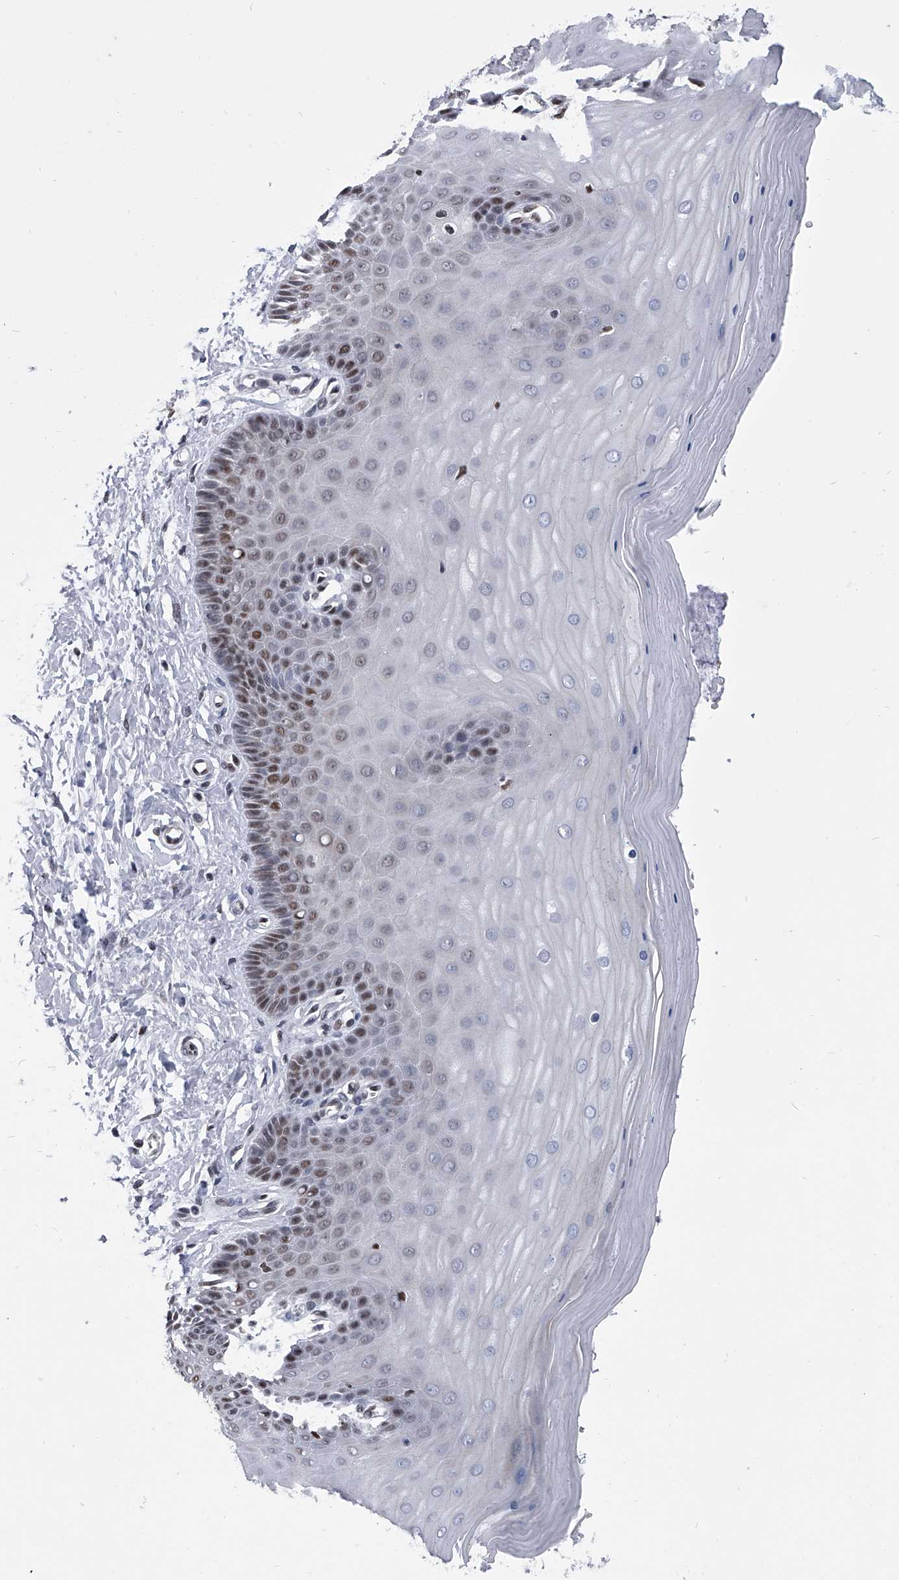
{"staining": {"intensity": "moderate", "quantity": ">75%", "location": "nuclear"}, "tissue": "cervix", "cell_type": "Glandular cells", "image_type": "normal", "snomed": [{"axis": "morphology", "description": "Normal tissue, NOS"}, {"axis": "topography", "description": "Cervix"}], "caption": "The image displays a brown stain indicating the presence of a protein in the nuclear of glandular cells in cervix.", "gene": "SIM2", "patient": {"sex": "female", "age": 55}}